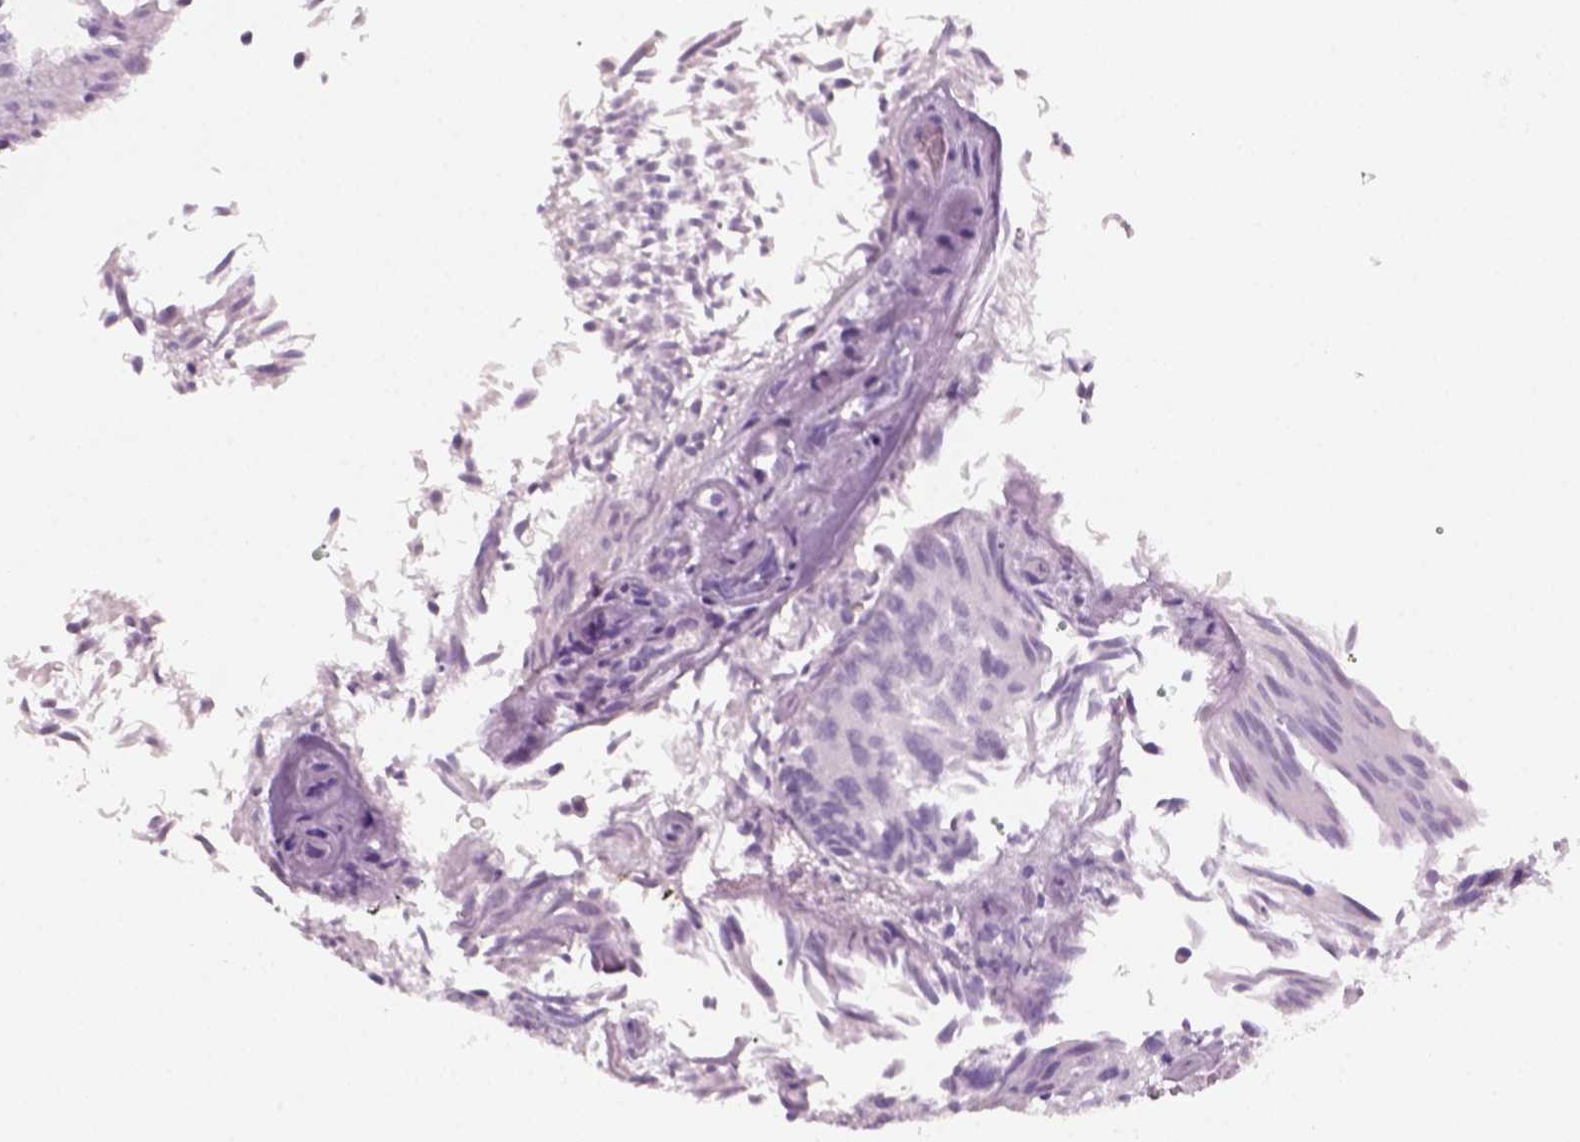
{"staining": {"intensity": "negative", "quantity": "none", "location": "none"}, "tissue": "urothelial cancer", "cell_type": "Tumor cells", "image_type": "cancer", "snomed": [{"axis": "morphology", "description": "Urothelial carcinoma, Low grade"}, {"axis": "topography", "description": "Urinary bladder"}], "caption": "Micrograph shows no protein staining in tumor cells of low-grade urothelial carcinoma tissue.", "gene": "KRT25", "patient": {"sex": "female", "age": 87}}